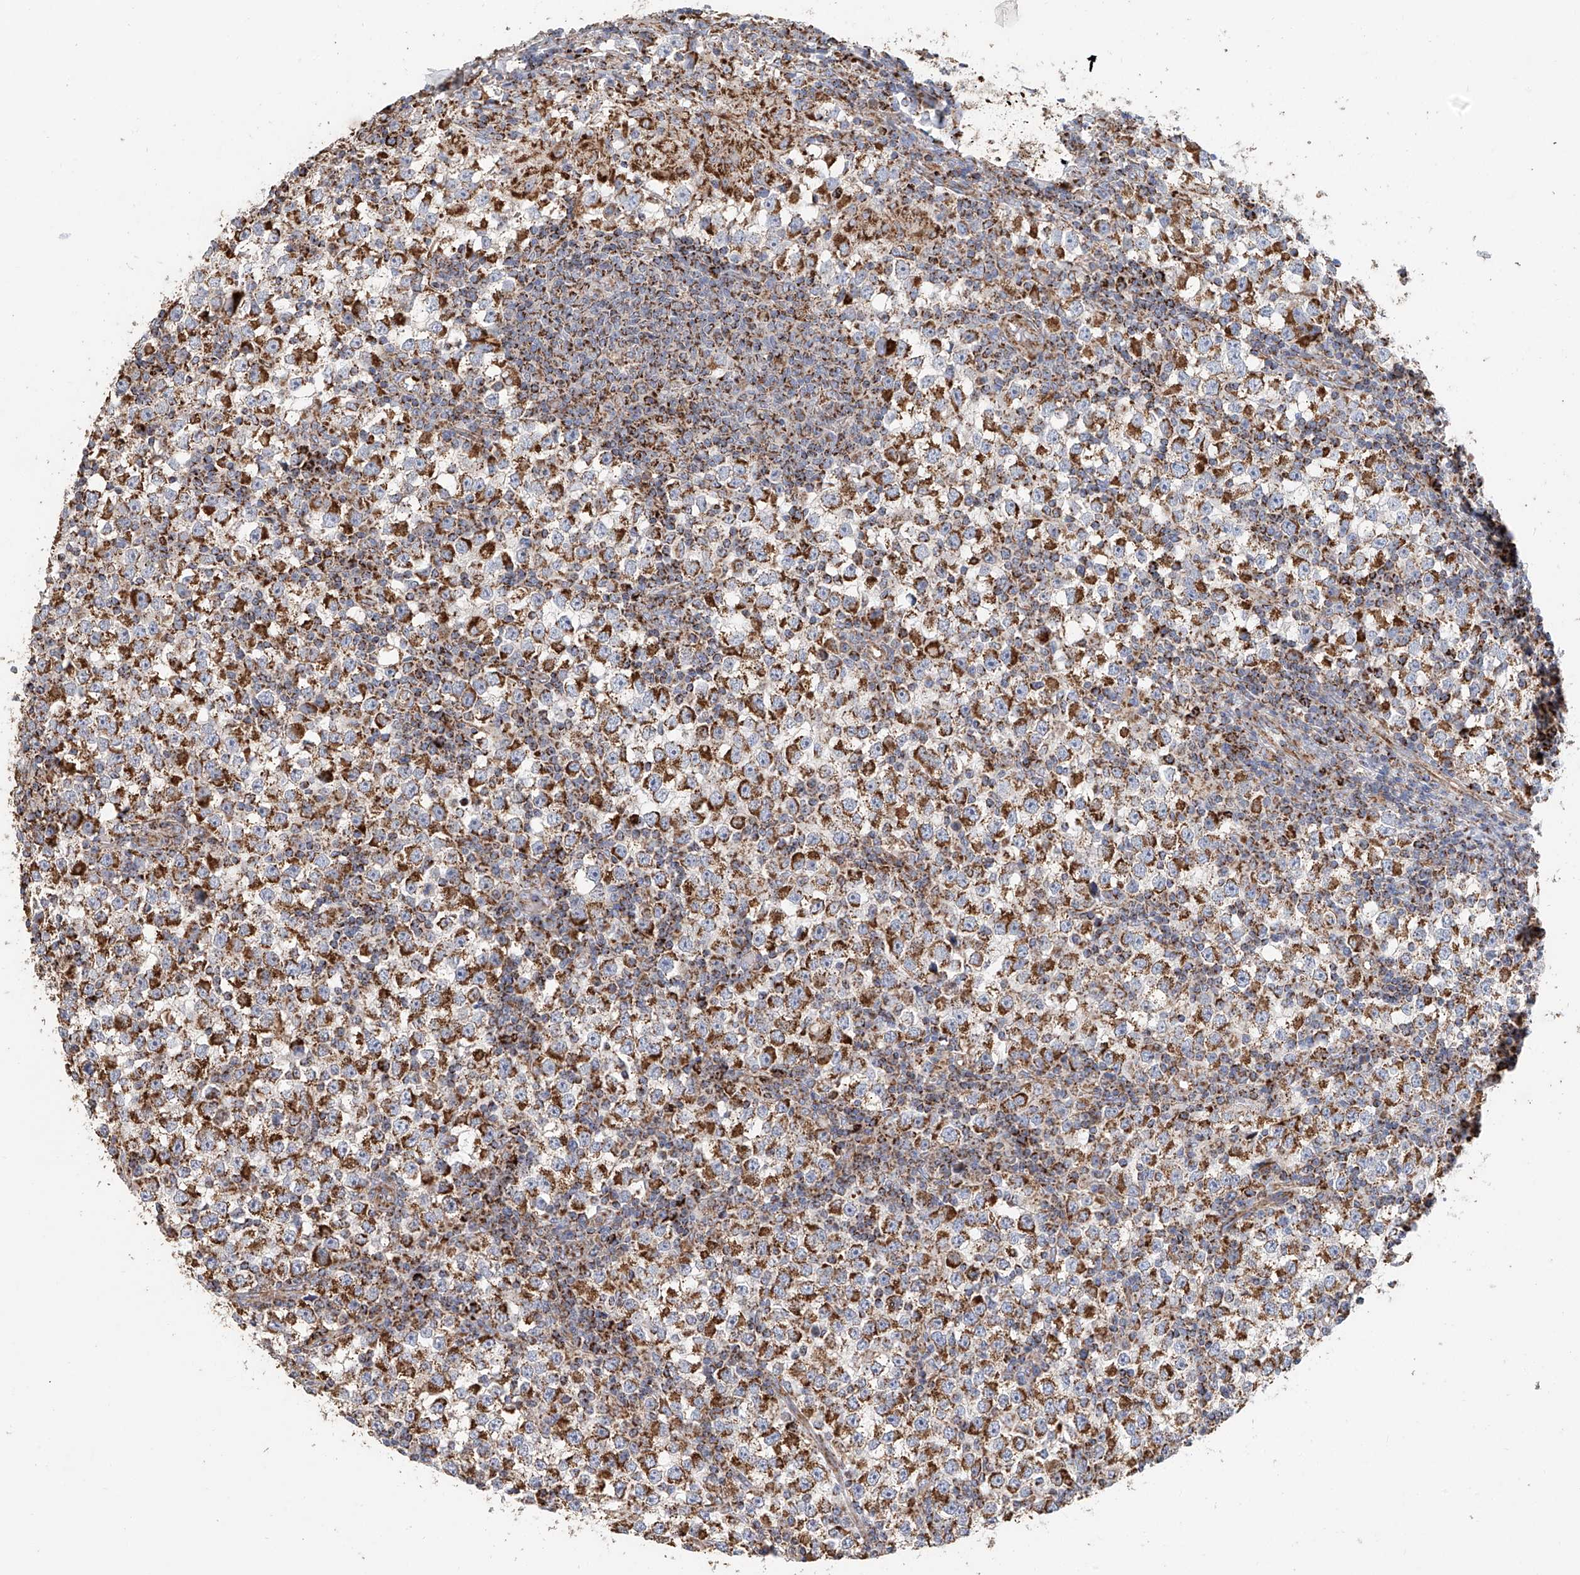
{"staining": {"intensity": "moderate", "quantity": ">75%", "location": "cytoplasmic/membranous"}, "tissue": "testis cancer", "cell_type": "Tumor cells", "image_type": "cancer", "snomed": [{"axis": "morphology", "description": "Seminoma, NOS"}, {"axis": "topography", "description": "Testis"}], "caption": "The photomicrograph displays immunohistochemical staining of seminoma (testis). There is moderate cytoplasmic/membranous expression is appreciated in about >75% of tumor cells. Immunohistochemistry stains the protein of interest in brown and the nuclei are stained blue.", "gene": "MCL1", "patient": {"sex": "male", "age": 65}}